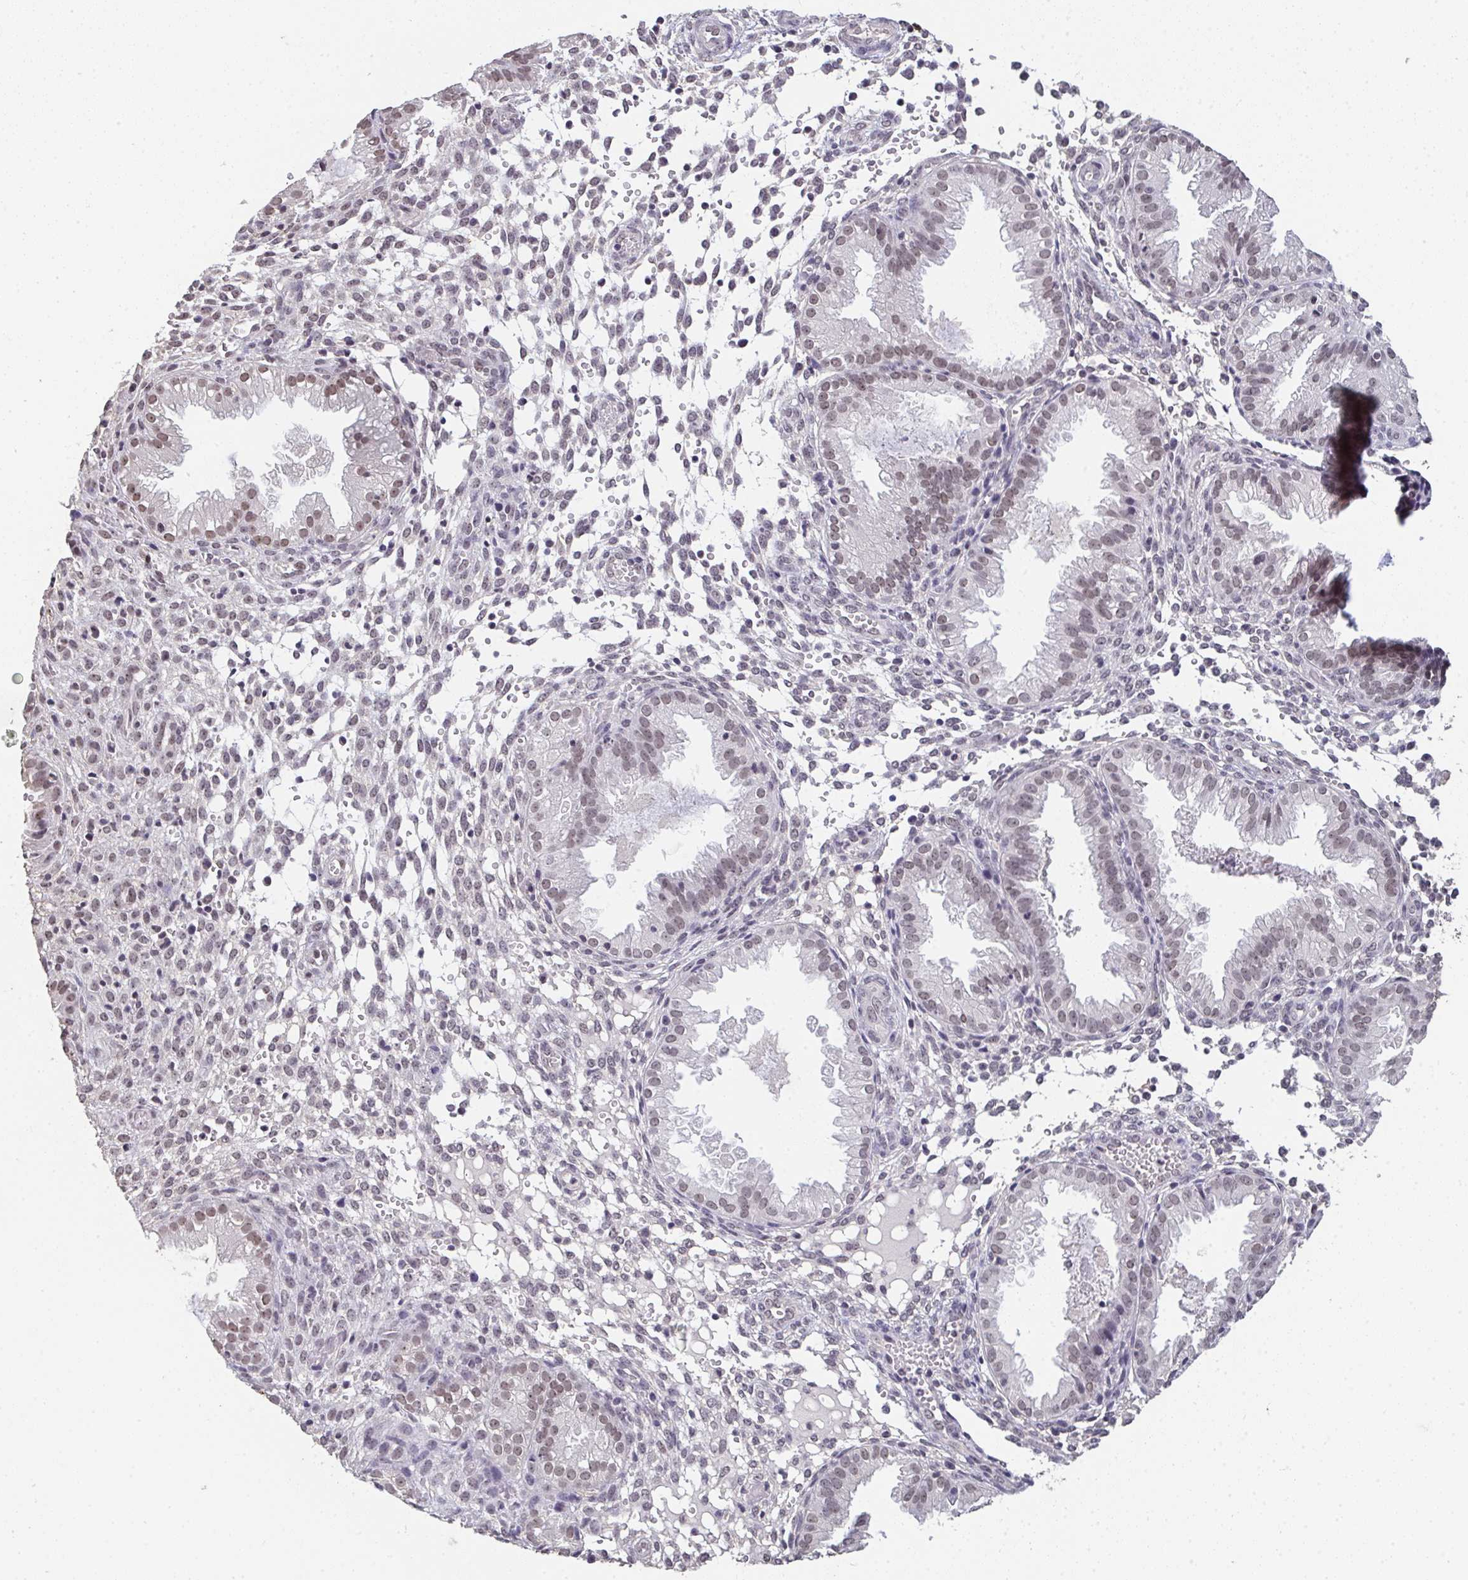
{"staining": {"intensity": "weak", "quantity": "25%-75%", "location": "nuclear"}, "tissue": "endometrium", "cell_type": "Cells in endometrial stroma", "image_type": "normal", "snomed": [{"axis": "morphology", "description": "Normal tissue, NOS"}, {"axis": "topography", "description": "Endometrium"}], "caption": "Normal endometrium demonstrates weak nuclear positivity in approximately 25%-75% of cells in endometrial stroma Immunohistochemistry (ihc) stains the protein in brown and the nuclei are stained blue..", "gene": "DKC1", "patient": {"sex": "female", "age": 33}}